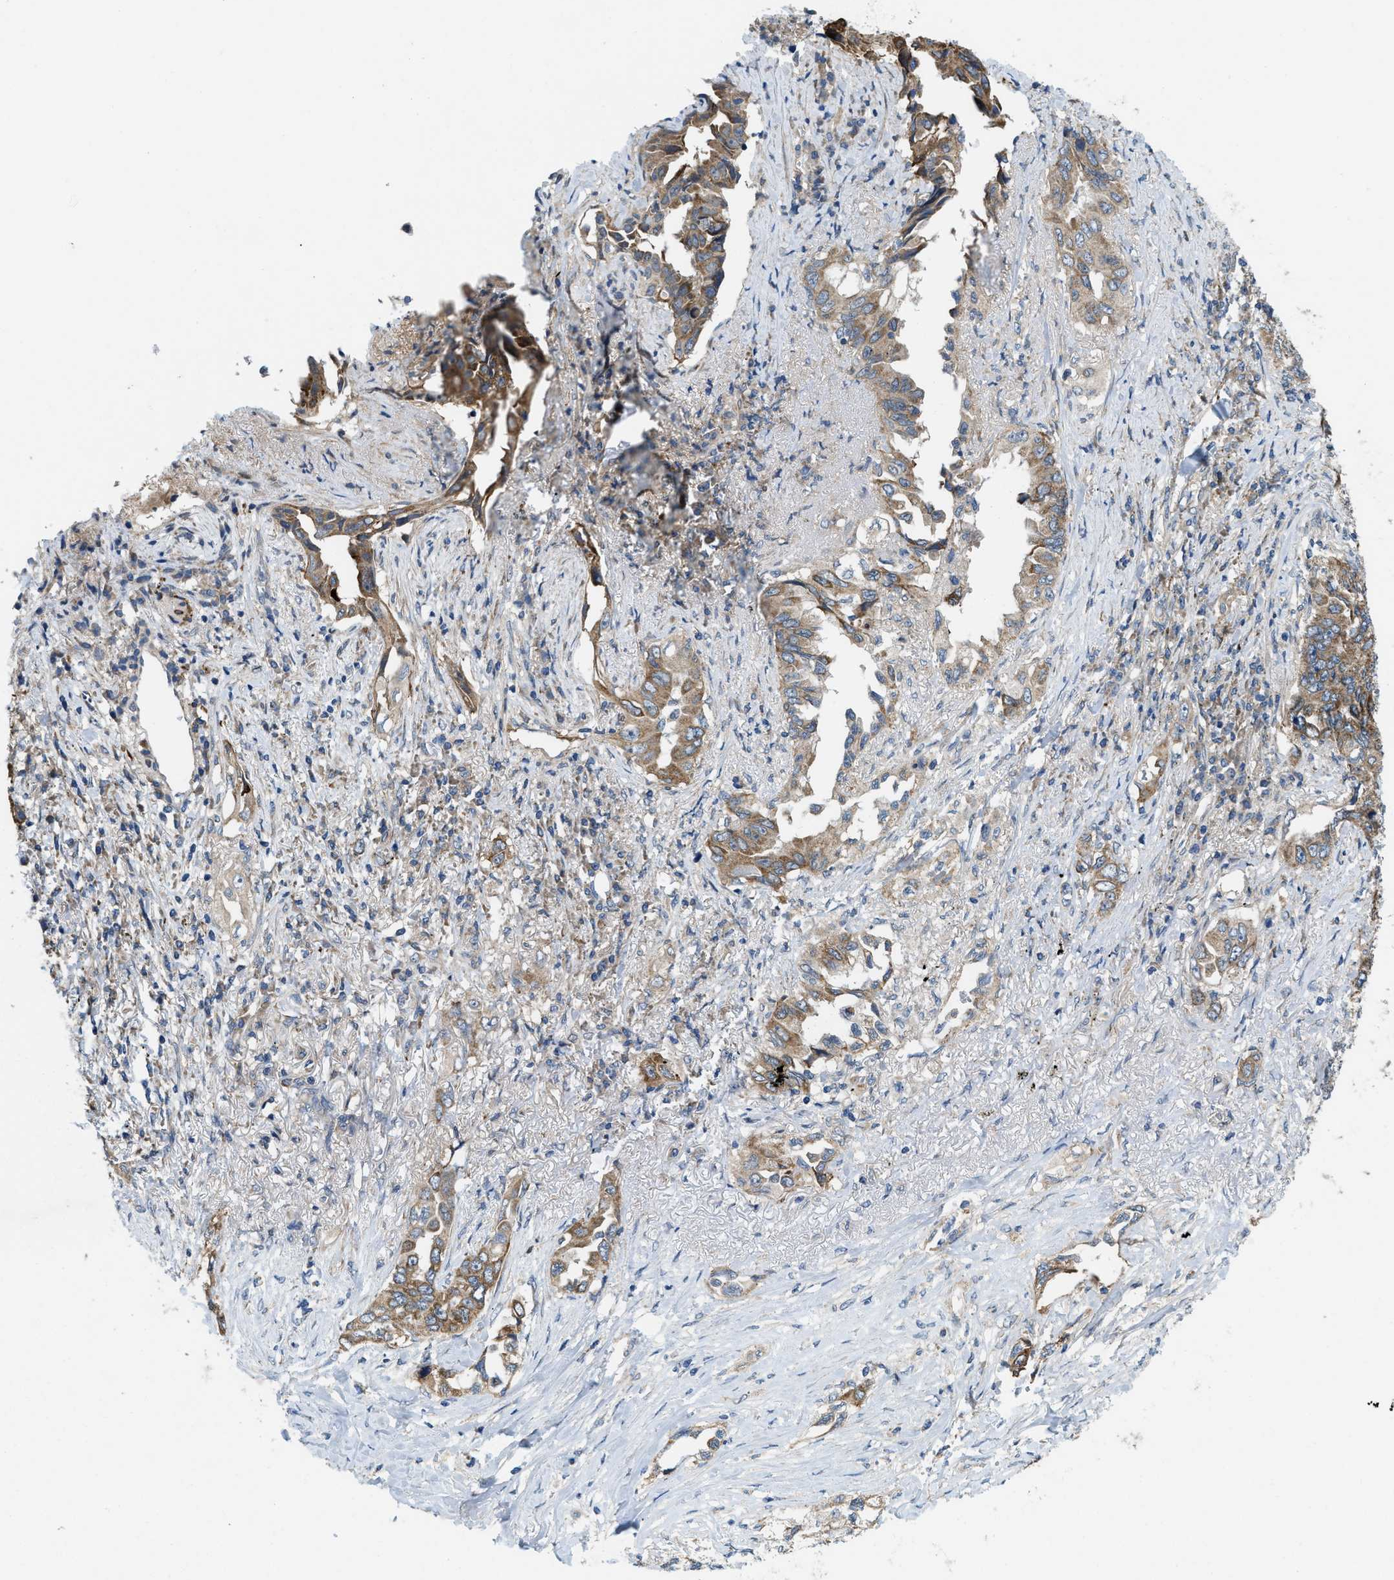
{"staining": {"intensity": "moderate", "quantity": ">75%", "location": "cytoplasmic/membranous"}, "tissue": "lung cancer", "cell_type": "Tumor cells", "image_type": "cancer", "snomed": [{"axis": "morphology", "description": "Adenocarcinoma, NOS"}, {"axis": "topography", "description": "Lung"}], "caption": "Adenocarcinoma (lung) tissue shows moderate cytoplasmic/membranous positivity in approximately >75% of tumor cells", "gene": "ZNF599", "patient": {"sex": "female", "age": 51}}